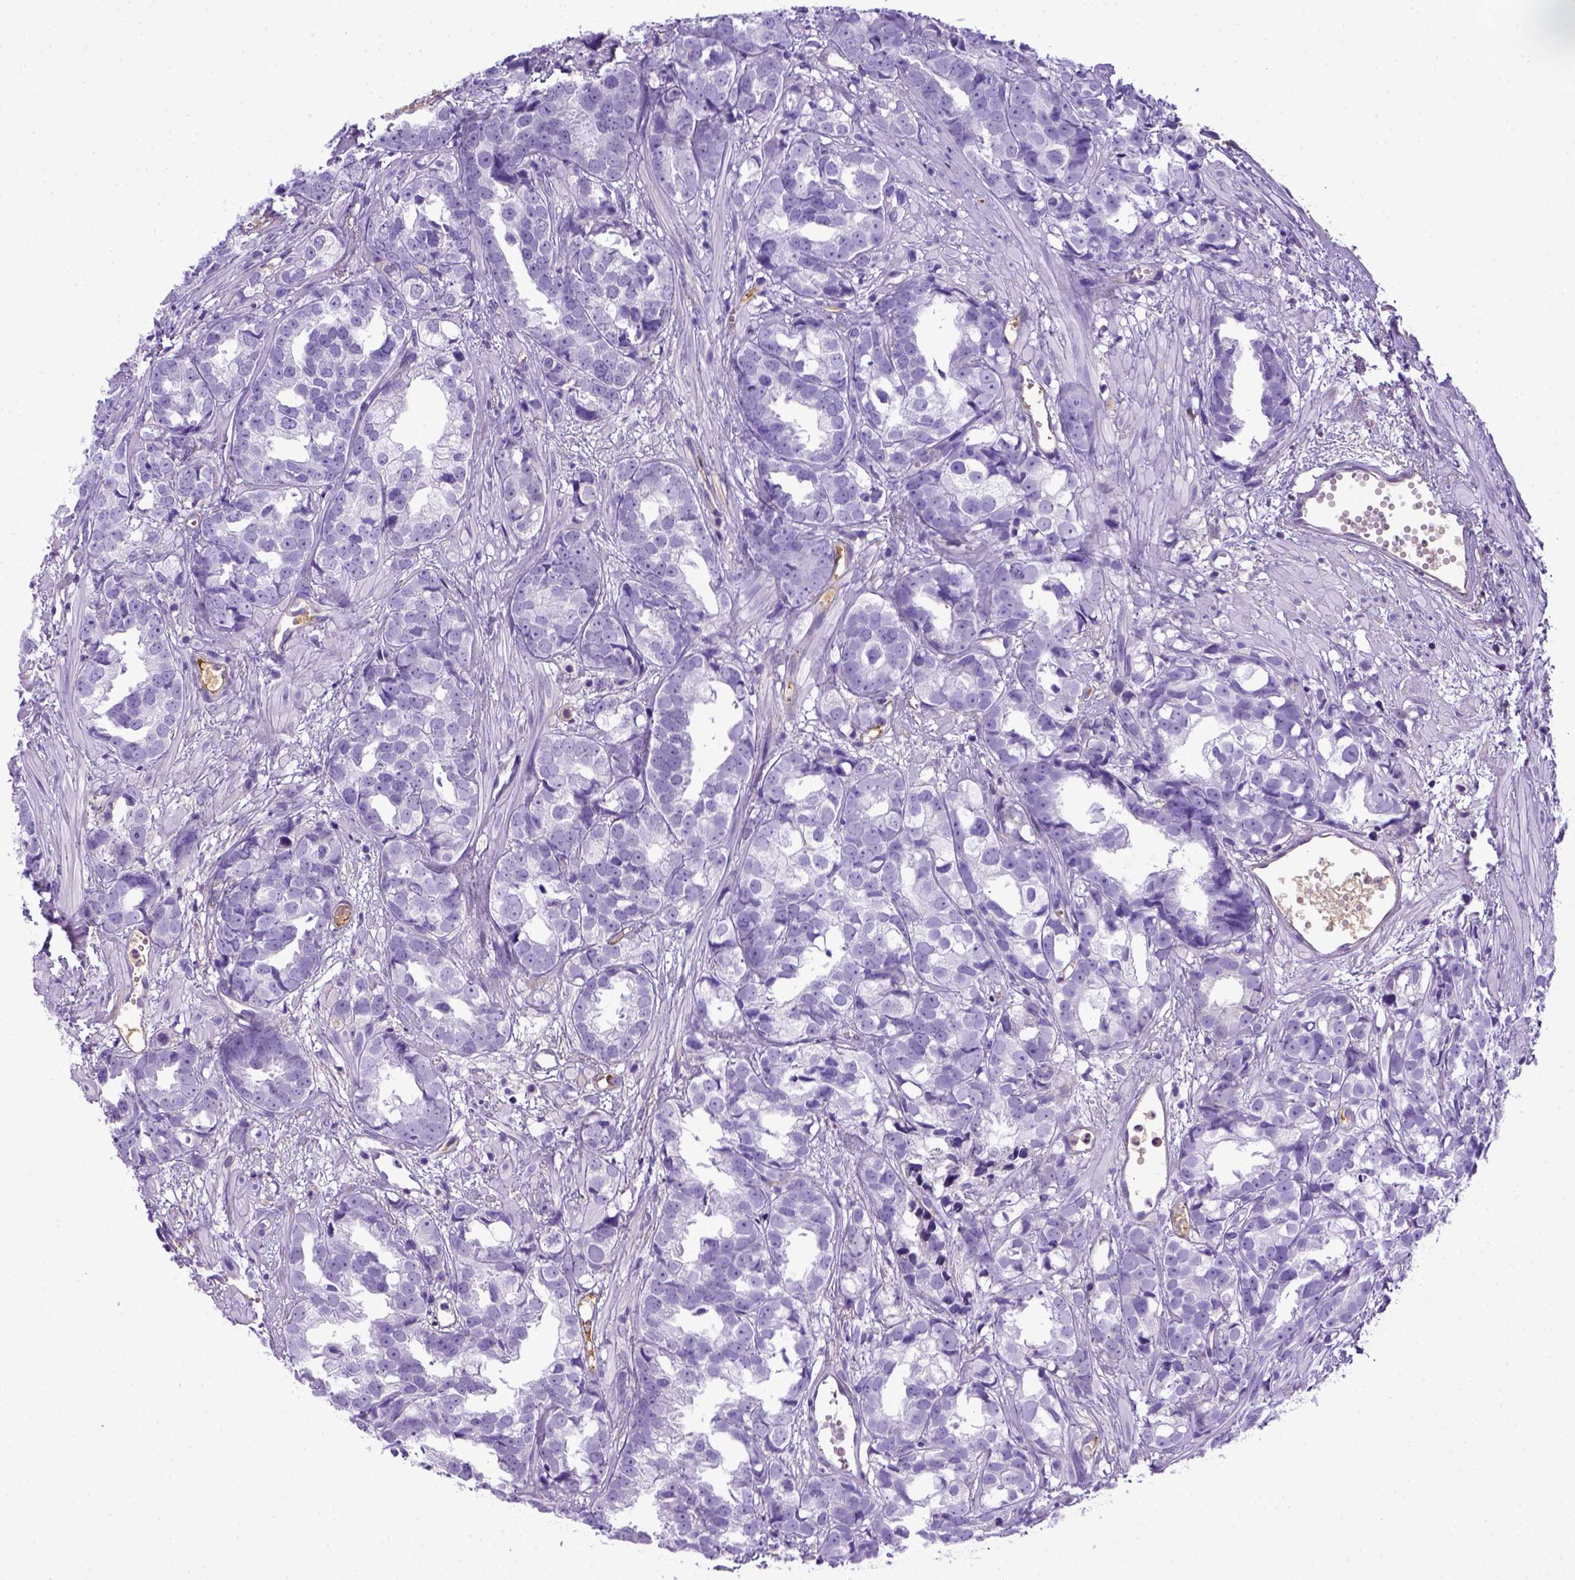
{"staining": {"intensity": "negative", "quantity": "none", "location": "none"}, "tissue": "prostate cancer", "cell_type": "Tumor cells", "image_type": "cancer", "snomed": [{"axis": "morphology", "description": "Adenocarcinoma, High grade"}, {"axis": "topography", "description": "Prostate"}], "caption": "Prostate adenocarcinoma (high-grade) stained for a protein using immunohistochemistry reveals no staining tumor cells.", "gene": "ITIH4", "patient": {"sex": "male", "age": 79}}